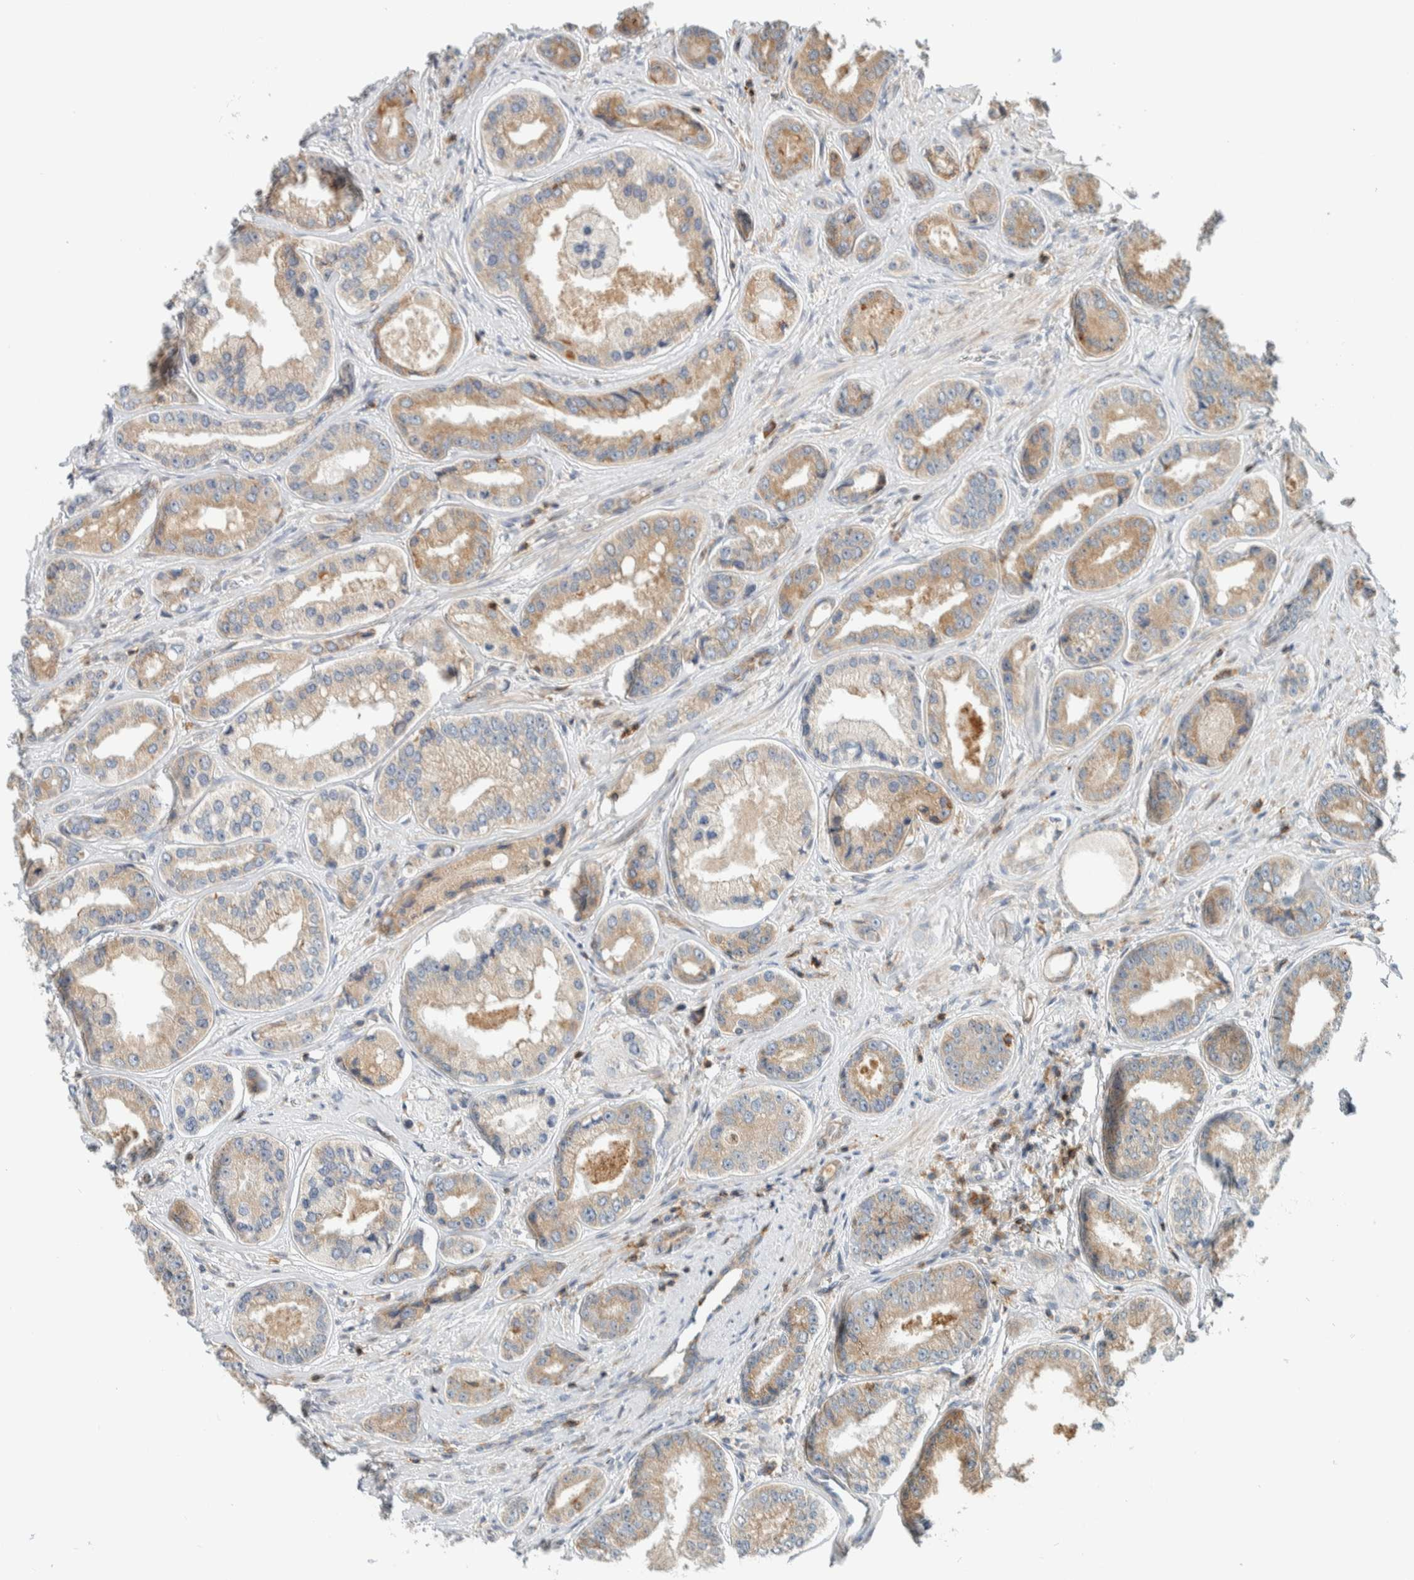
{"staining": {"intensity": "moderate", "quantity": "25%-75%", "location": "cytoplasmic/membranous"}, "tissue": "prostate cancer", "cell_type": "Tumor cells", "image_type": "cancer", "snomed": [{"axis": "morphology", "description": "Adenocarcinoma, High grade"}, {"axis": "topography", "description": "Prostate"}], "caption": "Immunohistochemical staining of human prostate cancer (adenocarcinoma (high-grade)) displays medium levels of moderate cytoplasmic/membranous protein expression in approximately 25%-75% of tumor cells.", "gene": "CCDC57", "patient": {"sex": "male", "age": 61}}